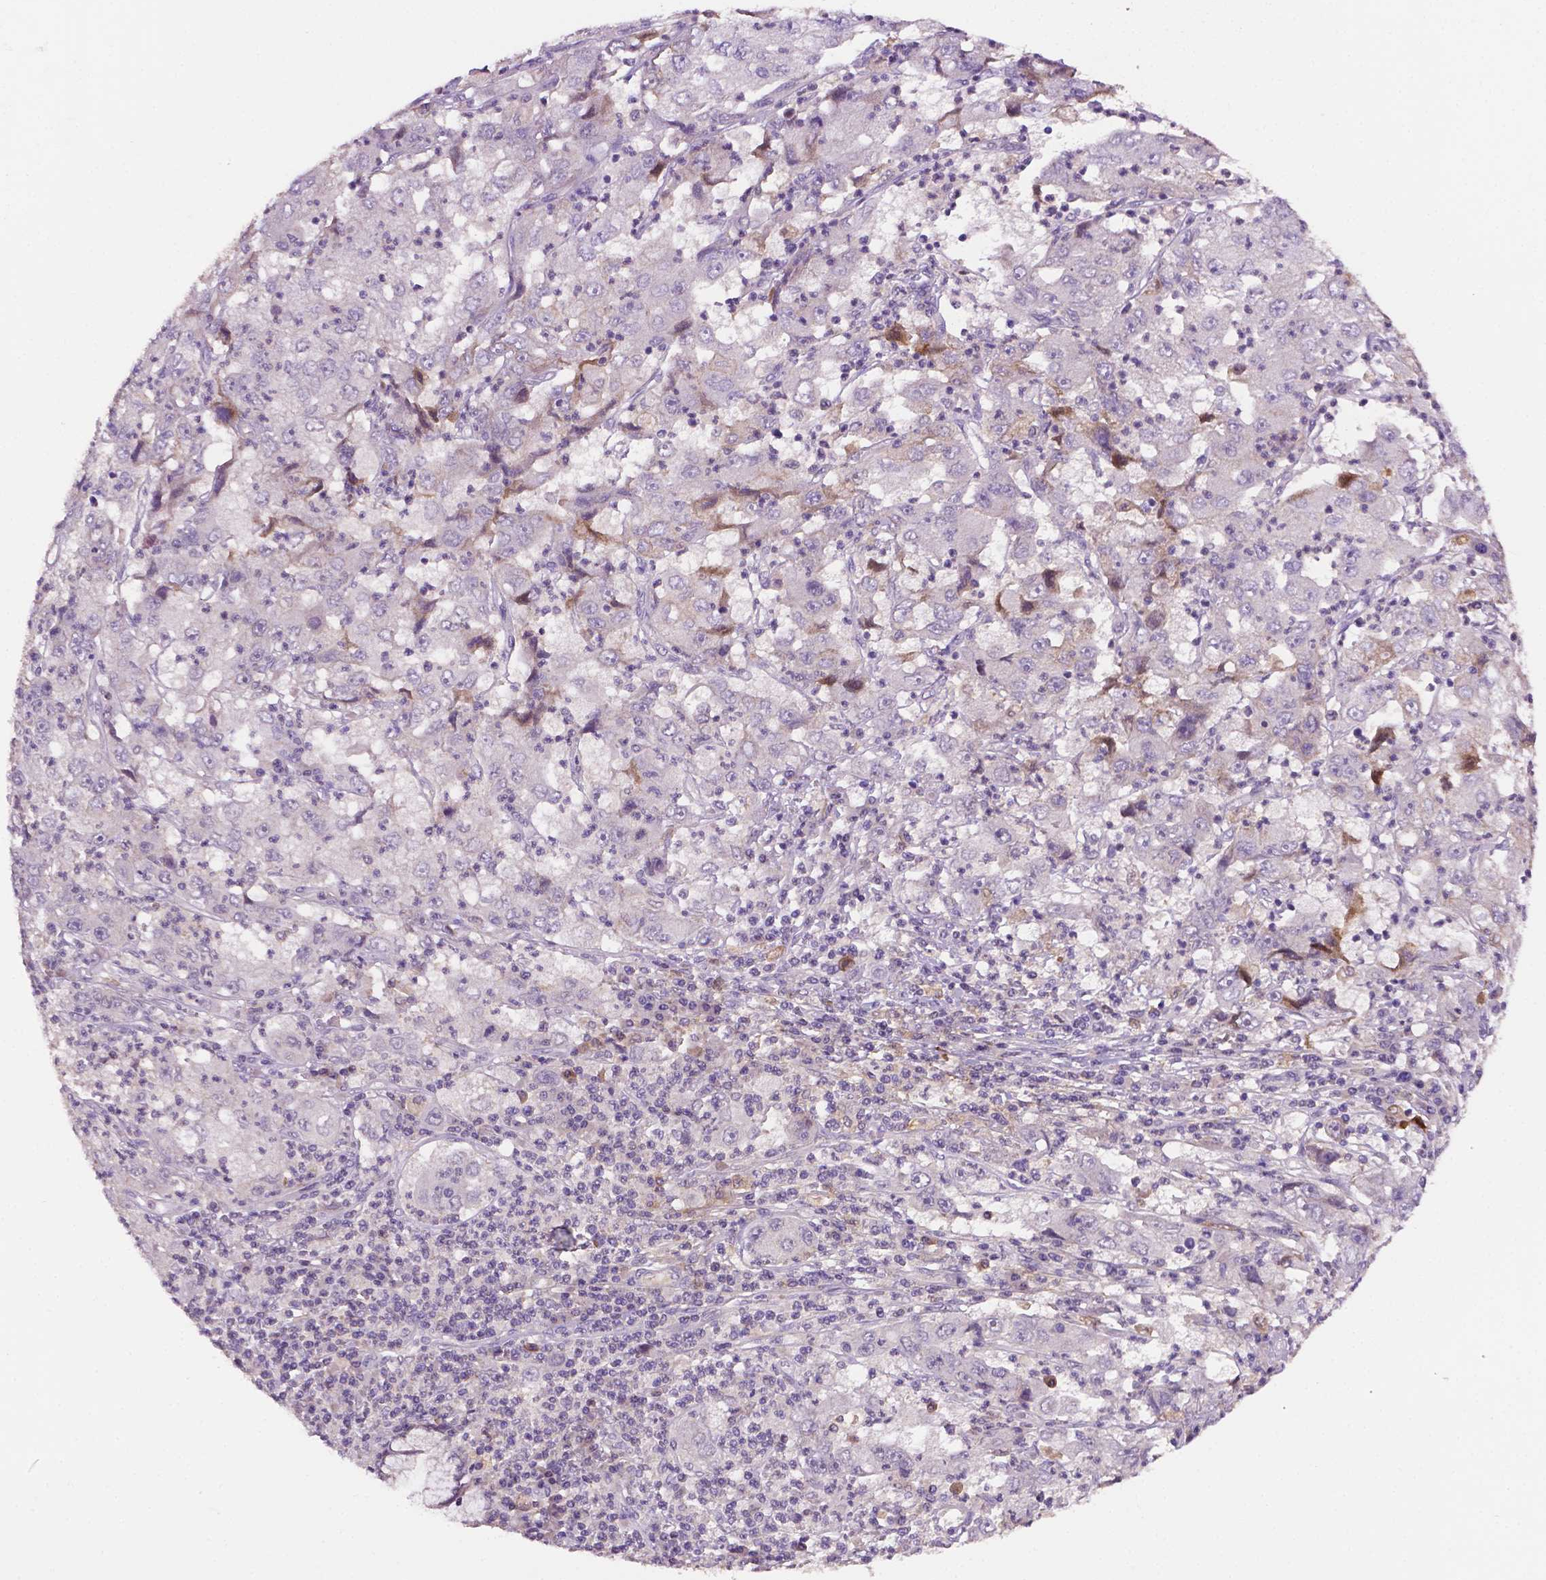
{"staining": {"intensity": "negative", "quantity": "none", "location": "none"}, "tissue": "cervical cancer", "cell_type": "Tumor cells", "image_type": "cancer", "snomed": [{"axis": "morphology", "description": "Squamous cell carcinoma, NOS"}, {"axis": "topography", "description": "Cervix"}], "caption": "DAB (3,3'-diaminobenzidine) immunohistochemical staining of cervical squamous cell carcinoma demonstrates no significant expression in tumor cells.", "gene": "FBLN1", "patient": {"sex": "female", "age": 36}}